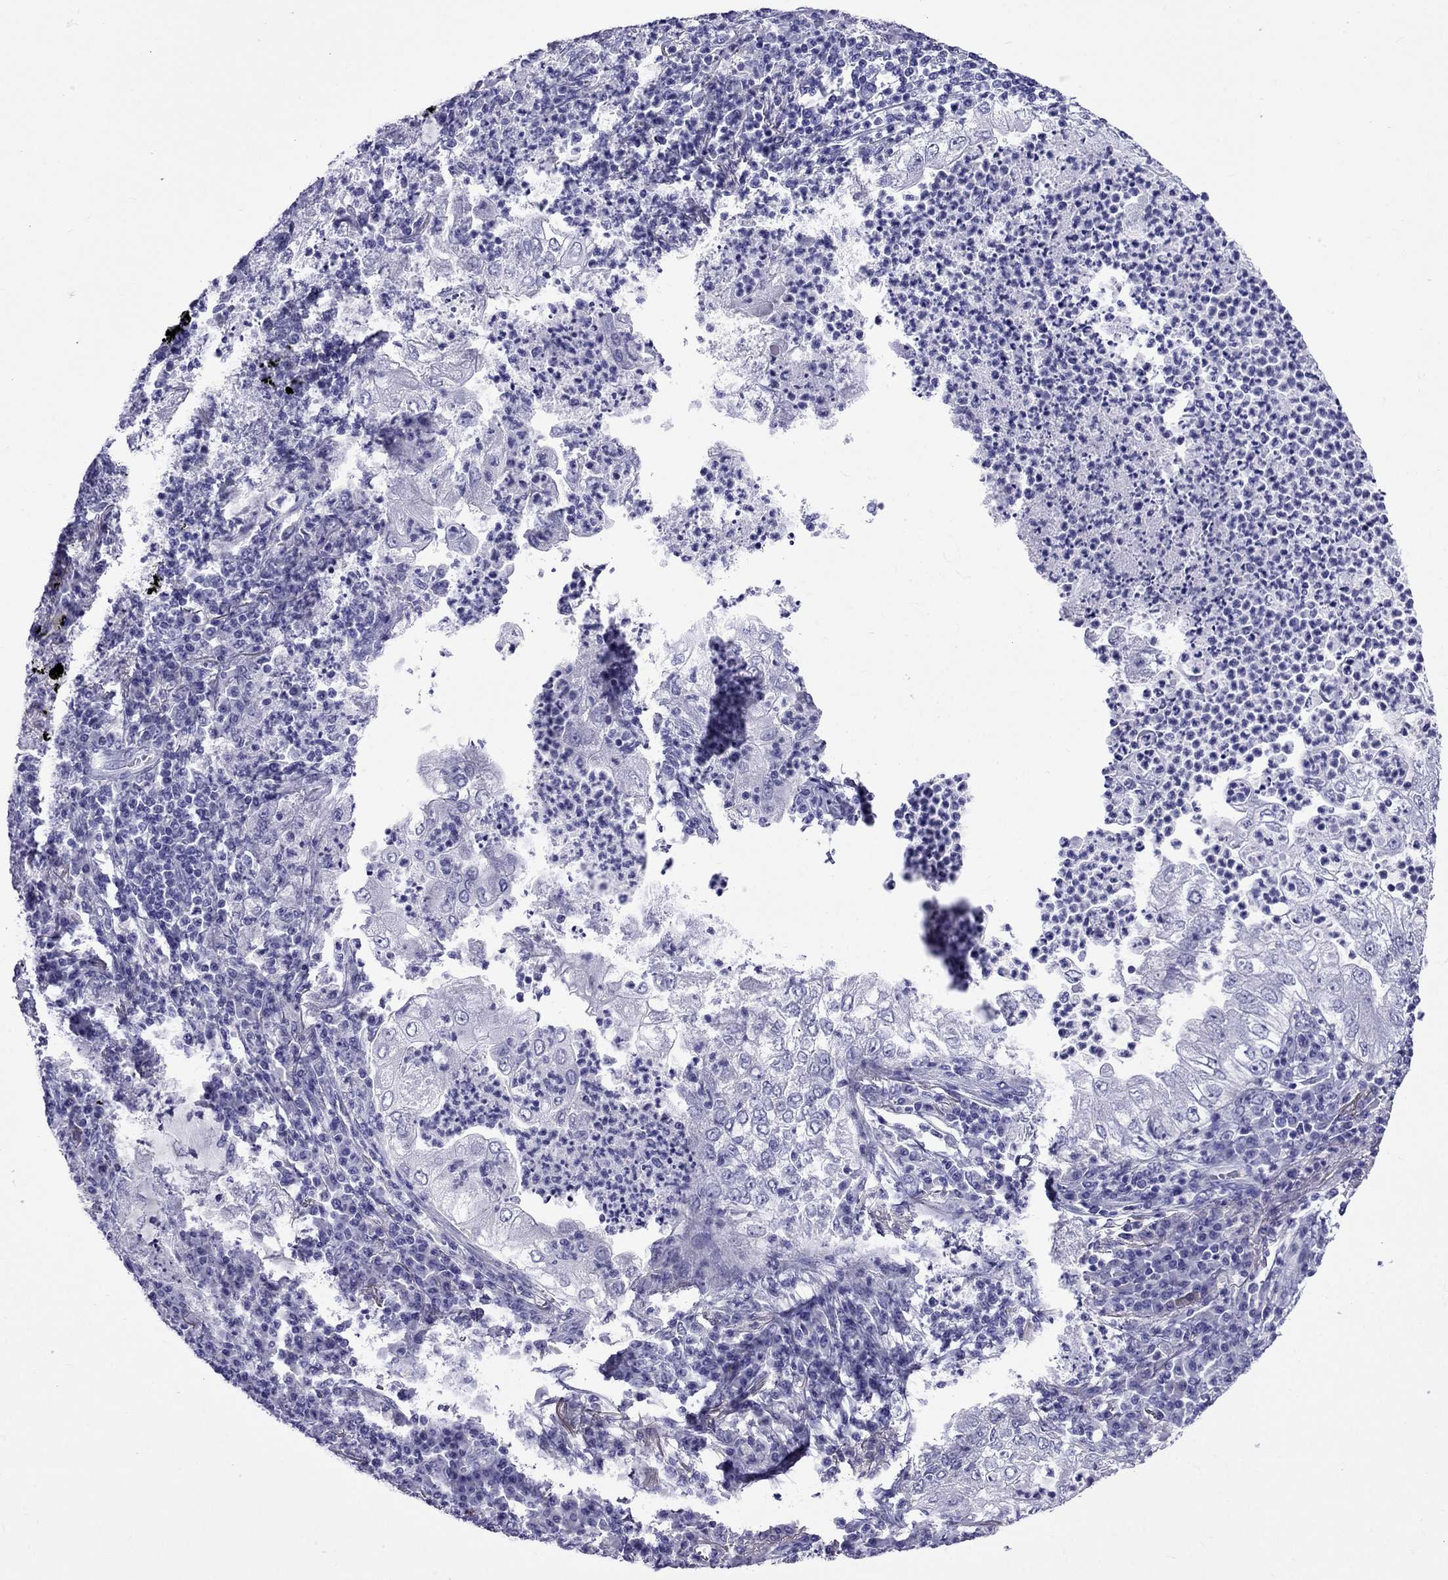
{"staining": {"intensity": "negative", "quantity": "none", "location": "none"}, "tissue": "lung cancer", "cell_type": "Tumor cells", "image_type": "cancer", "snomed": [{"axis": "morphology", "description": "Adenocarcinoma, NOS"}, {"axis": "topography", "description": "Lung"}], "caption": "Lung adenocarcinoma was stained to show a protein in brown. There is no significant staining in tumor cells.", "gene": "ARR3", "patient": {"sex": "female", "age": 73}}